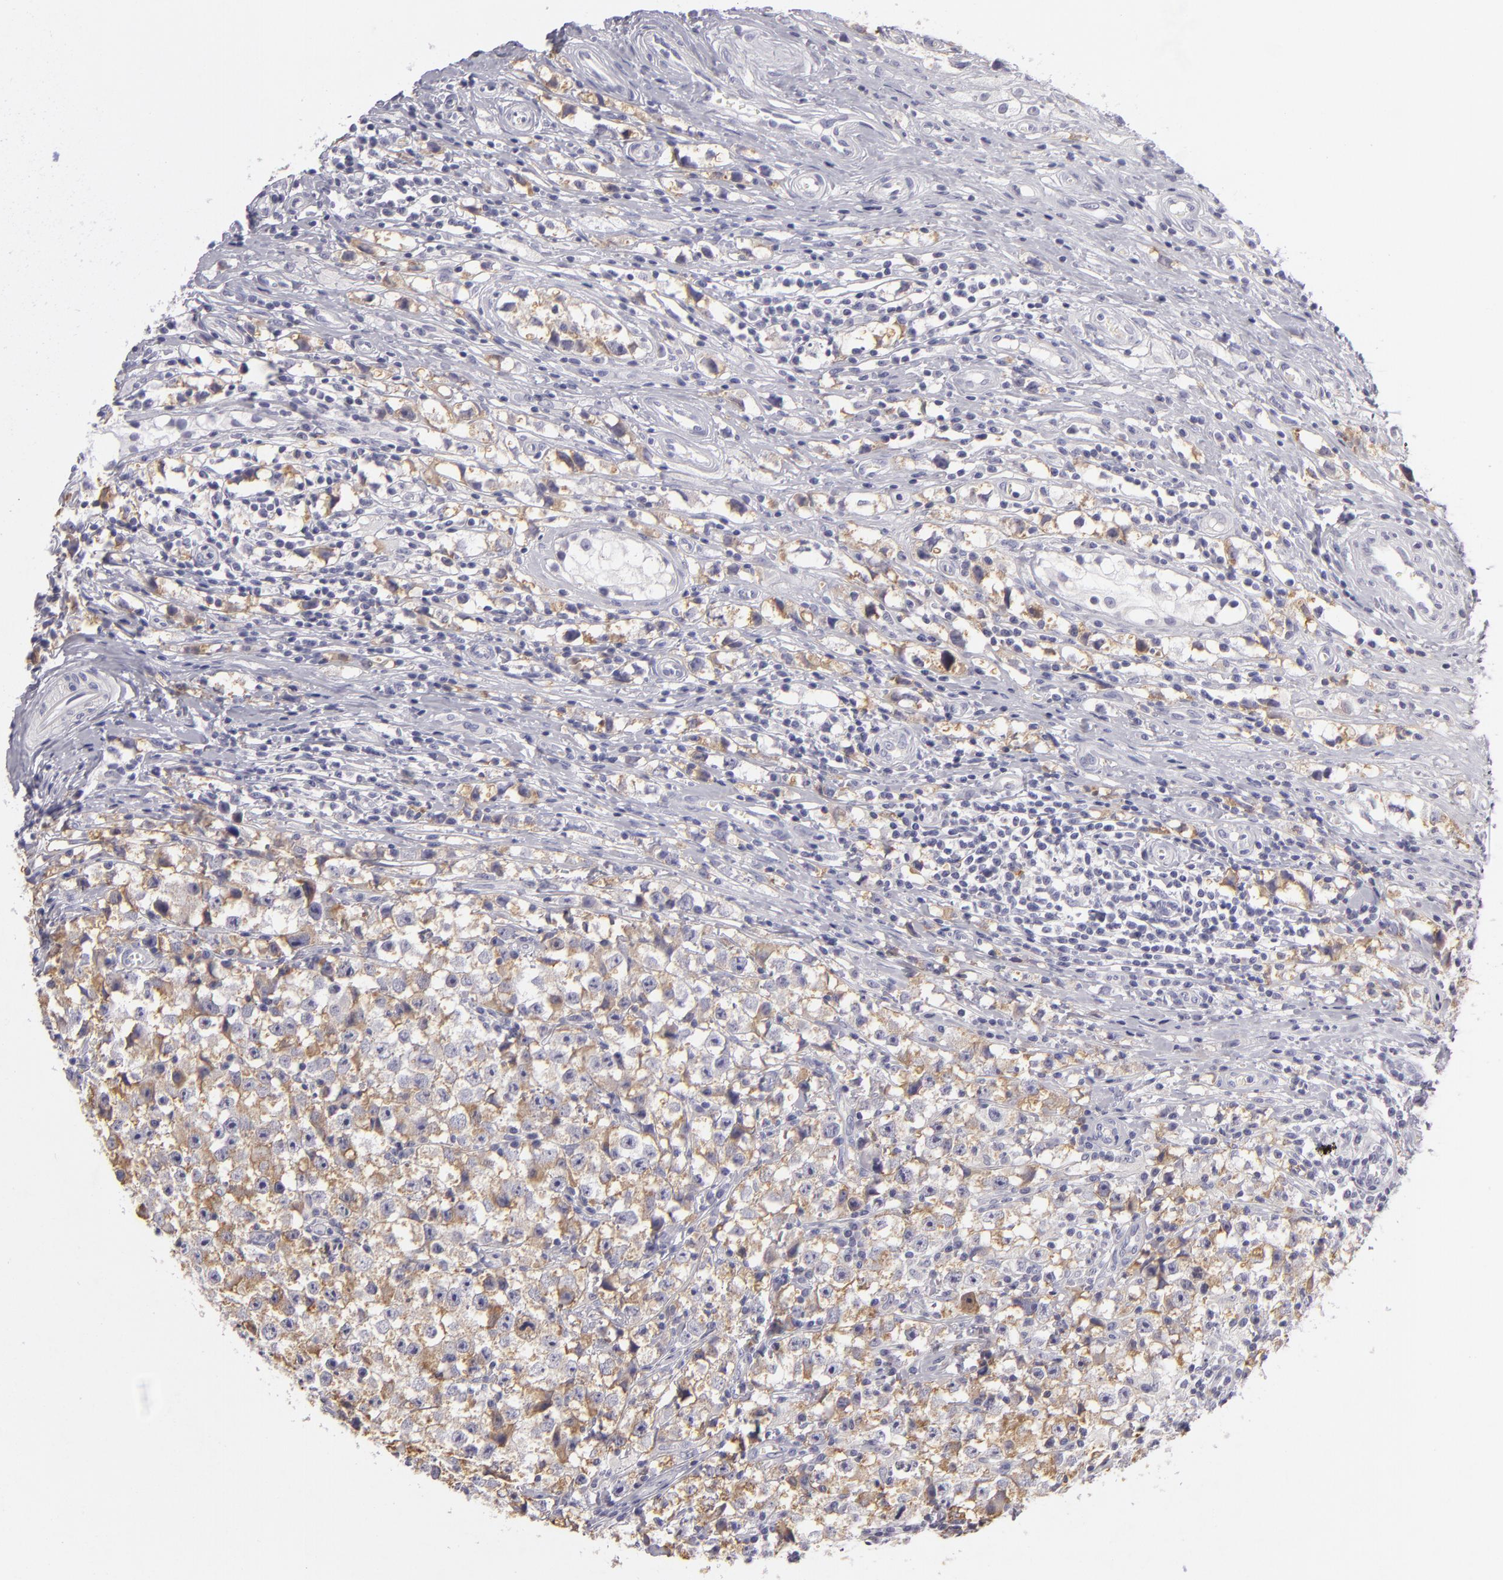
{"staining": {"intensity": "weak", "quantity": "25%-75%", "location": "cytoplasmic/membranous"}, "tissue": "testis cancer", "cell_type": "Tumor cells", "image_type": "cancer", "snomed": [{"axis": "morphology", "description": "Seminoma, NOS"}, {"axis": "topography", "description": "Testis"}], "caption": "Protein expression analysis of testis seminoma exhibits weak cytoplasmic/membranous expression in about 25%-75% of tumor cells. (DAB (3,3'-diaminobenzidine) = brown stain, brightfield microscopy at high magnification).", "gene": "TNNC1", "patient": {"sex": "male", "age": 35}}